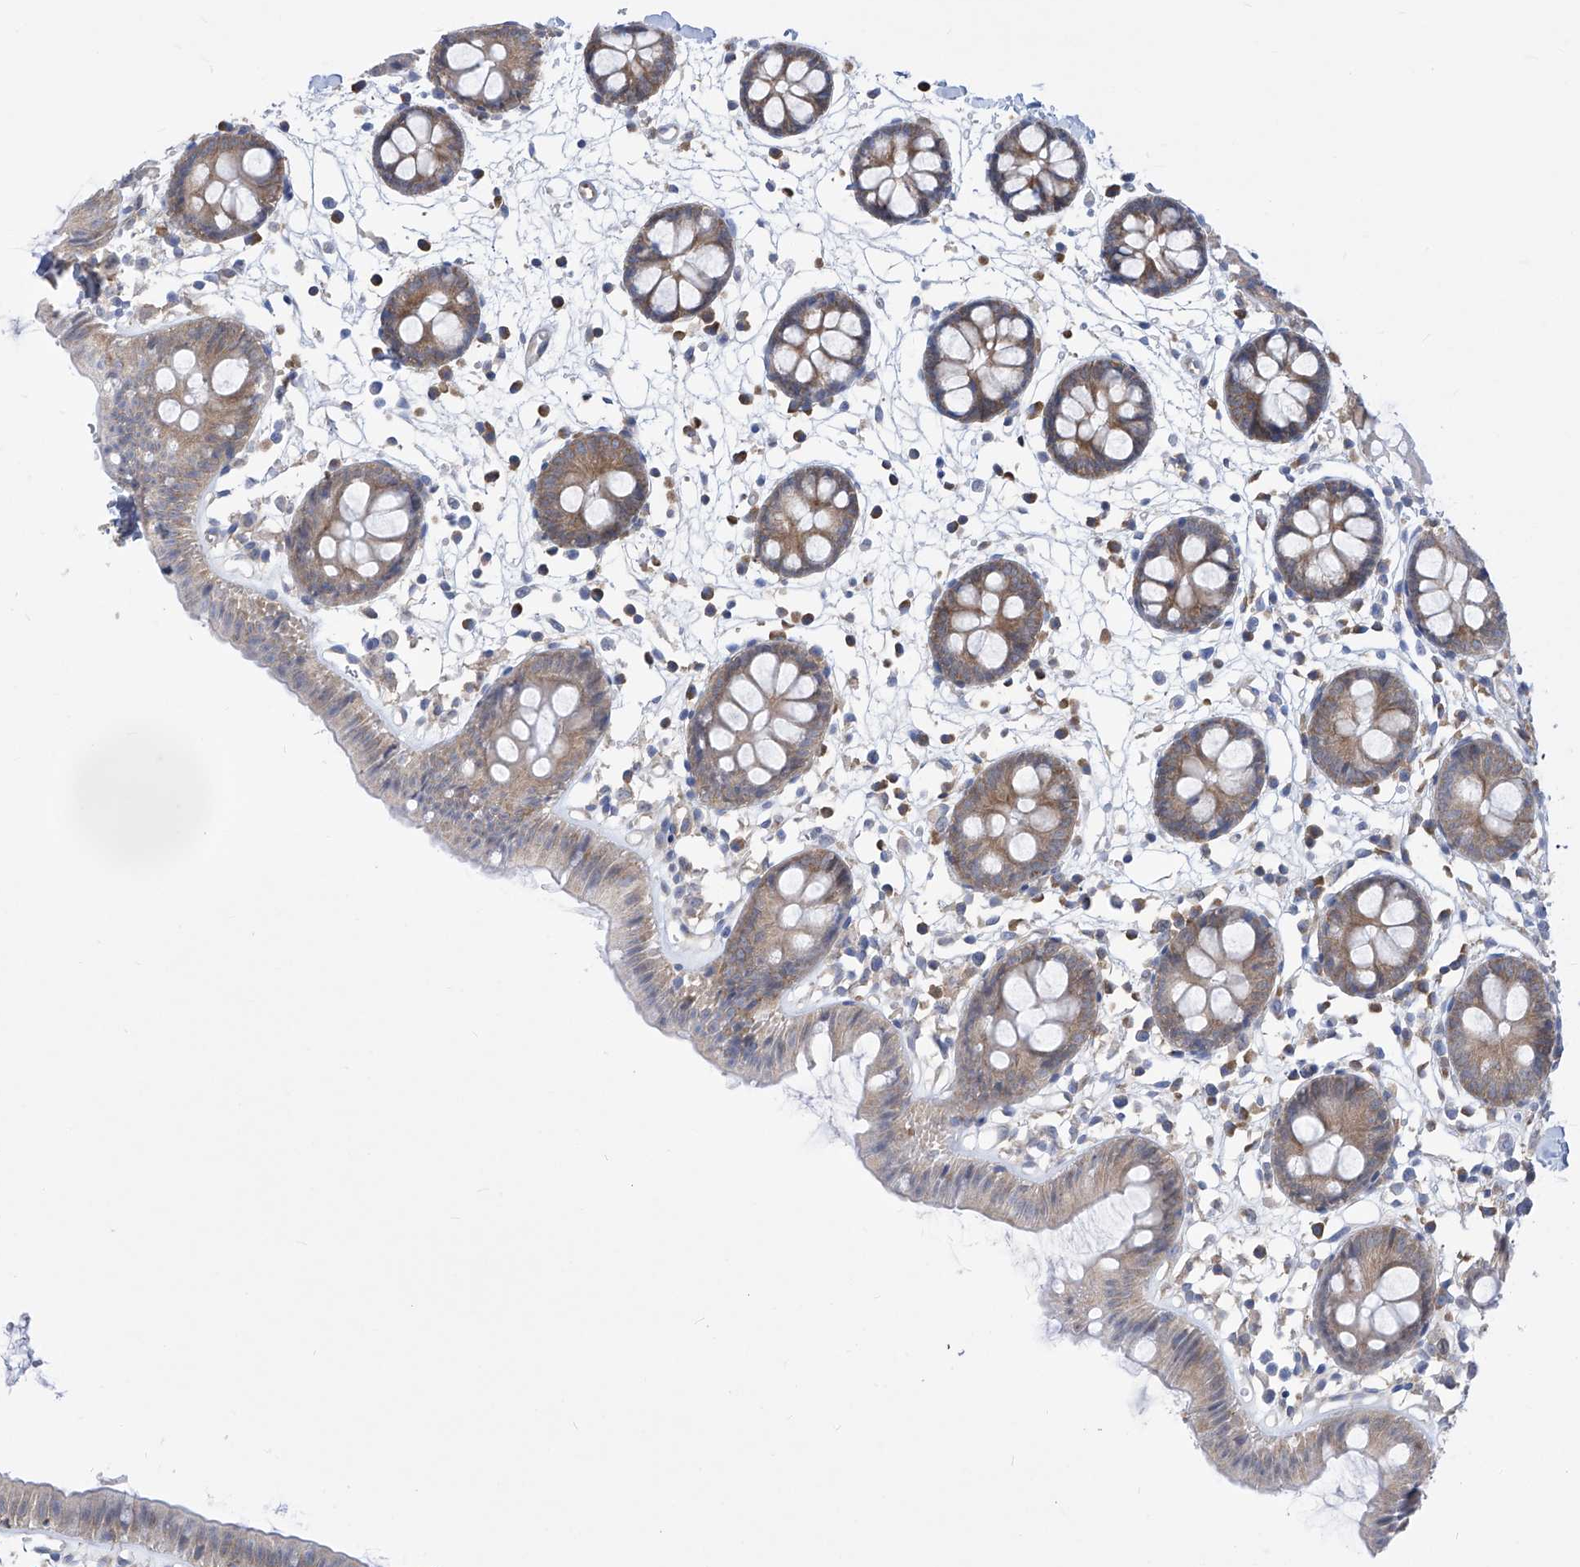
{"staining": {"intensity": "weak", "quantity": ">75%", "location": "cytoplasmic/membranous"}, "tissue": "colon", "cell_type": "Endothelial cells", "image_type": "normal", "snomed": [{"axis": "morphology", "description": "Normal tissue, NOS"}, {"axis": "topography", "description": "Colon"}], "caption": "Colon stained with DAB (3,3'-diaminobenzidine) immunohistochemistry reveals low levels of weak cytoplasmic/membranous expression in approximately >75% of endothelial cells.", "gene": "EIF3M", "patient": {"sex": "male", "age": 56}}